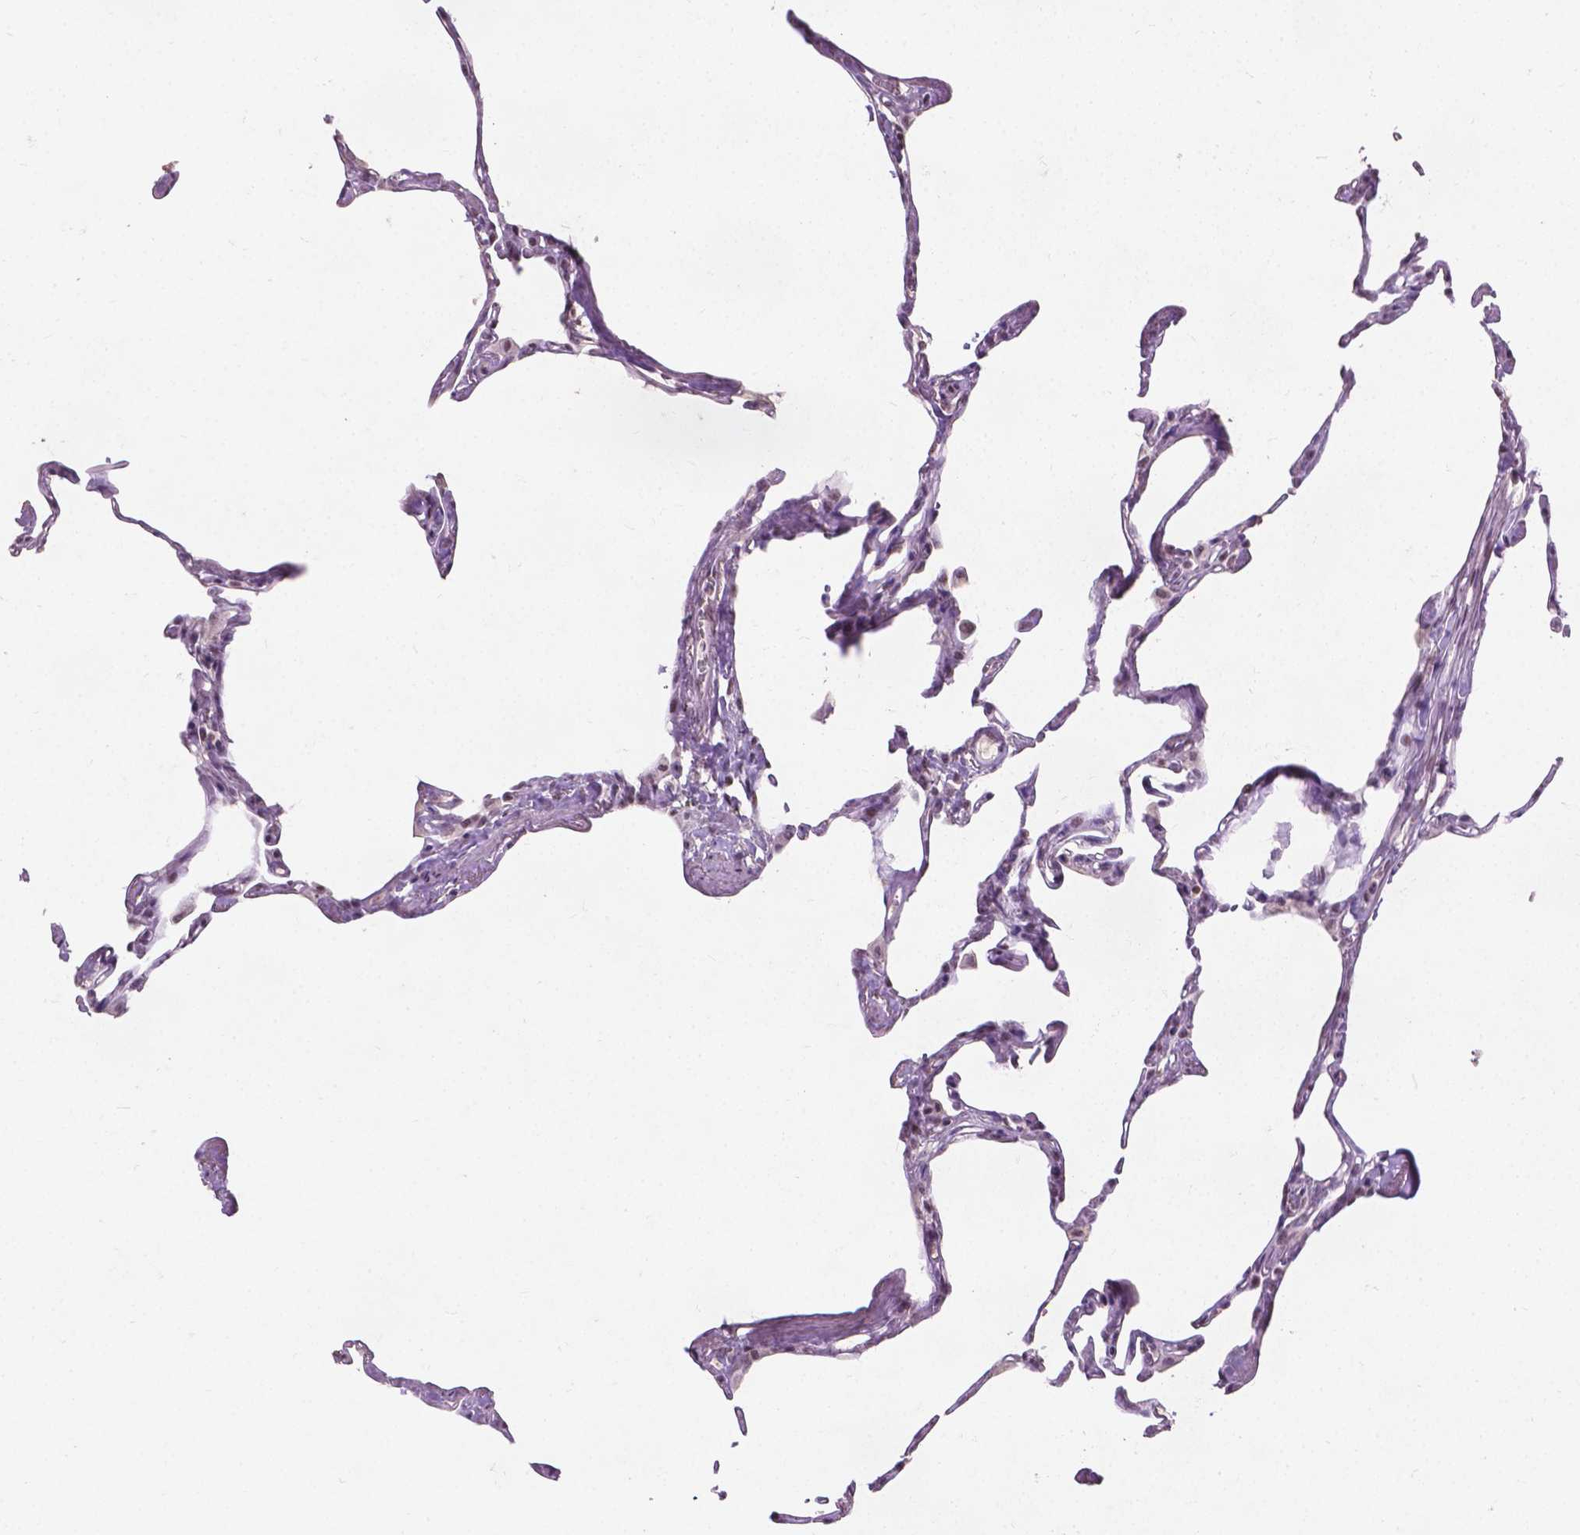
{"staining": {"intensity": "negative", "quantity": "none", "location": "none"}, "tissue": "lung", "cell_type": "Alveolar cells", "image_type": "normal", "snomed": [{"axis": "morphology", "description": "Normal tissue, NOS"}, {"axis": "topography", "description": "Lung"}], "caption": "This is an immunohistochemistry (IHC) photomicrograph of normal lung. There is no positivity in alveolar cells.", "gene": "COIL", "patient": {"sex": "male", "age": 65}}